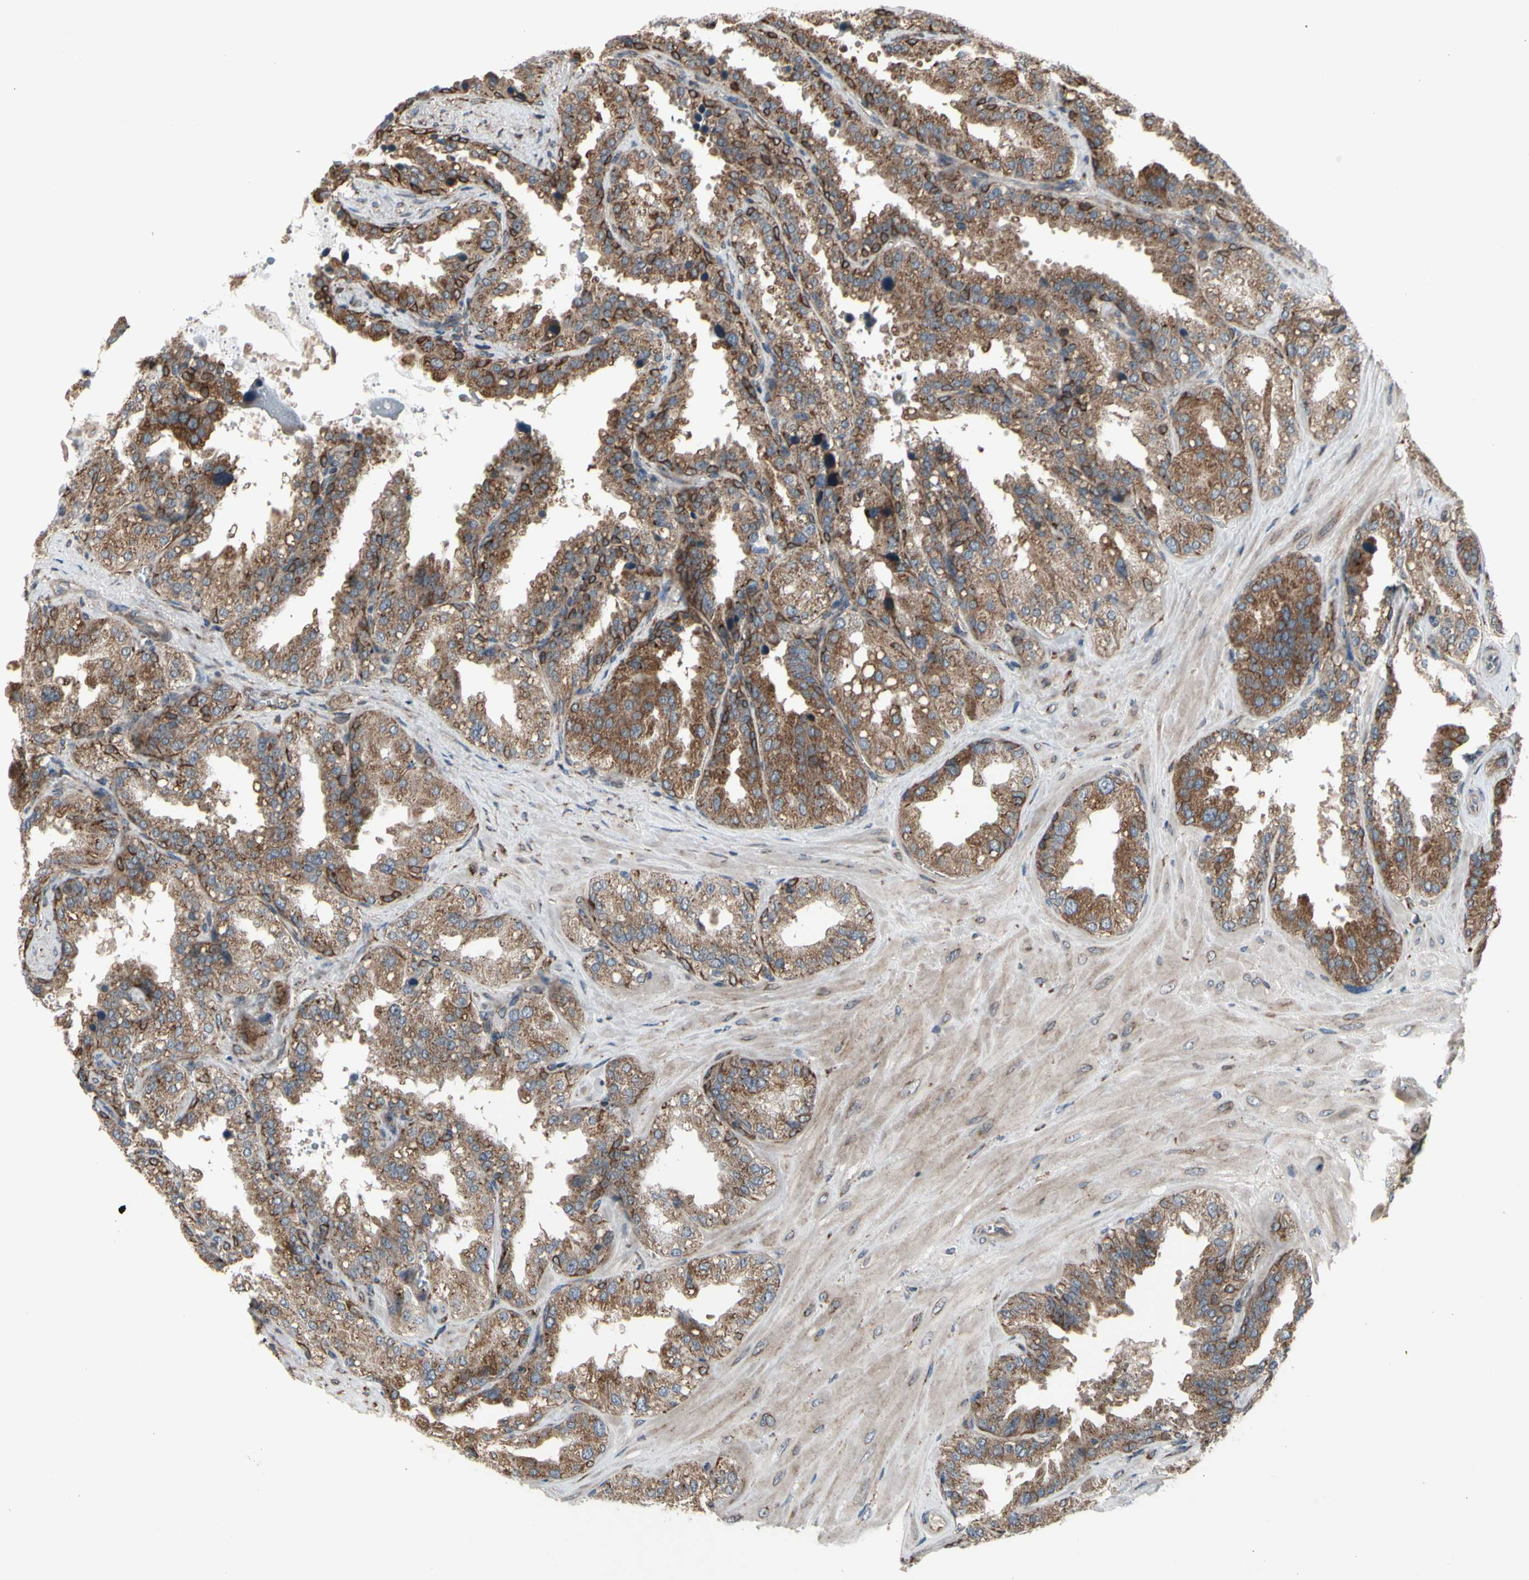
{"staining": {"intensity": "strong", "quantity": ">75%", "location": "cytoplasmic/membranous"}, "tissue": "seminal vesicle", "cell_type": "Glandular cells", "image_type": "normal", "snomed": [{"axis": "morphology", "description": "Normal tissue, NOS"}, {"axis": "topography", "description": "Prostate"}, {"axis": "topography", "description": "Seminal veicle"}], "caption": "IHC photomicrograph of benign seminal vesicle: human seminal vesicle stained using IHC displays high levels of strong protein expression localized specifically in the cytoplasmic/membranous of glandular cells, appearing as a cytoplasmic/membranous brown color.", "gene": "SLC39A9", "patient": {"sex": "male", "age": 51}}